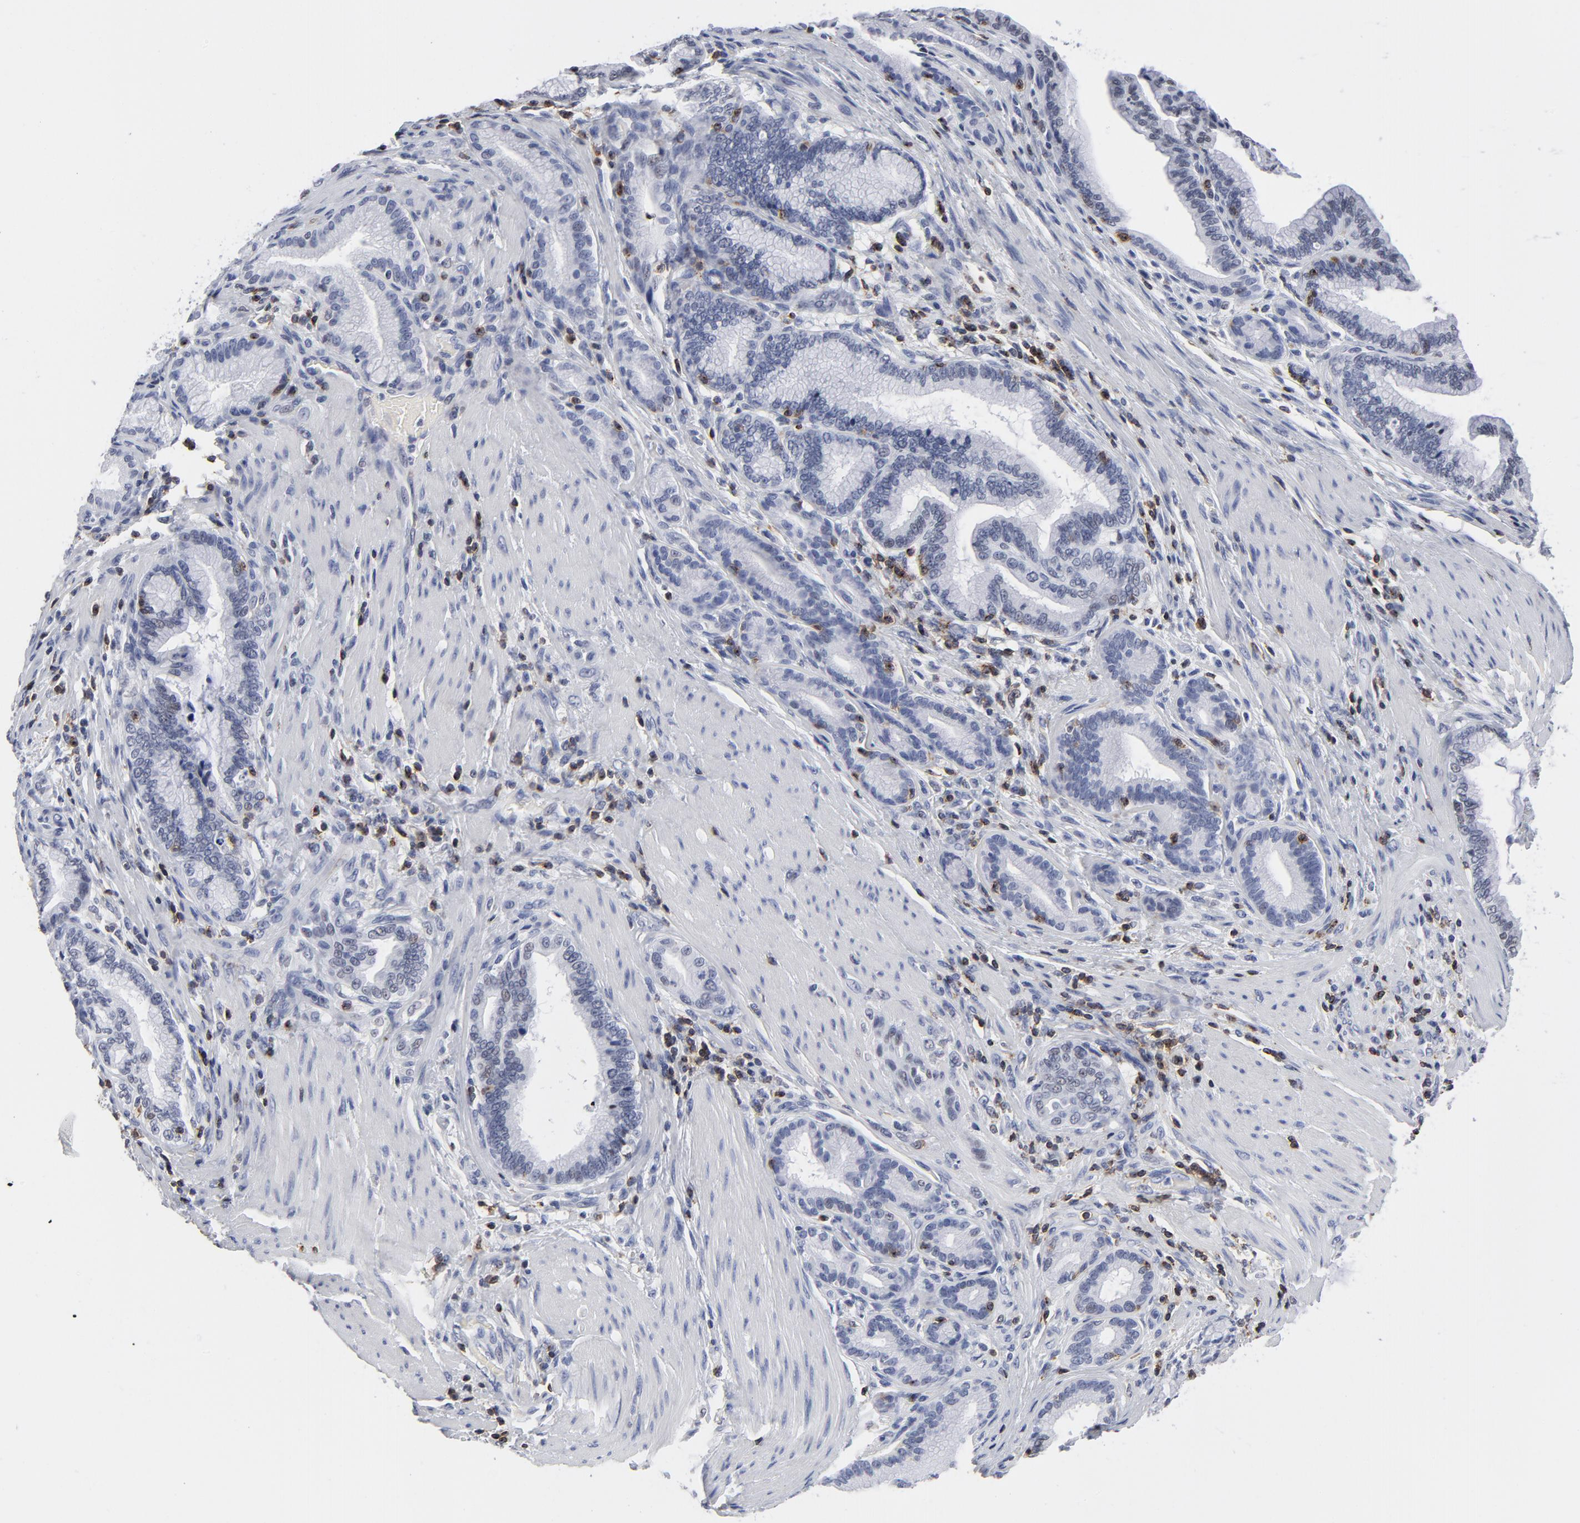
{"staining": {"intensity": "negative", "quantity": "none", "location": "none"}, "tissue": "pancreatic cancer", "cell_type": "Tumor cells", "image_type": "cancer", "snomed": [{"axis": "morphology", "description": "Adenocarcinoma, NOS"}, {"axis": "topography", "description": "Pancreas"}], "caption": "A high-resolution image shows immunohistochemistry (IHC) staining of pancreatic cancer (adenocarcinoma), which exhibits no significant staining in tumor cells.", "gene": "CD2", "patient": {"sex": "female", "age": 64}}